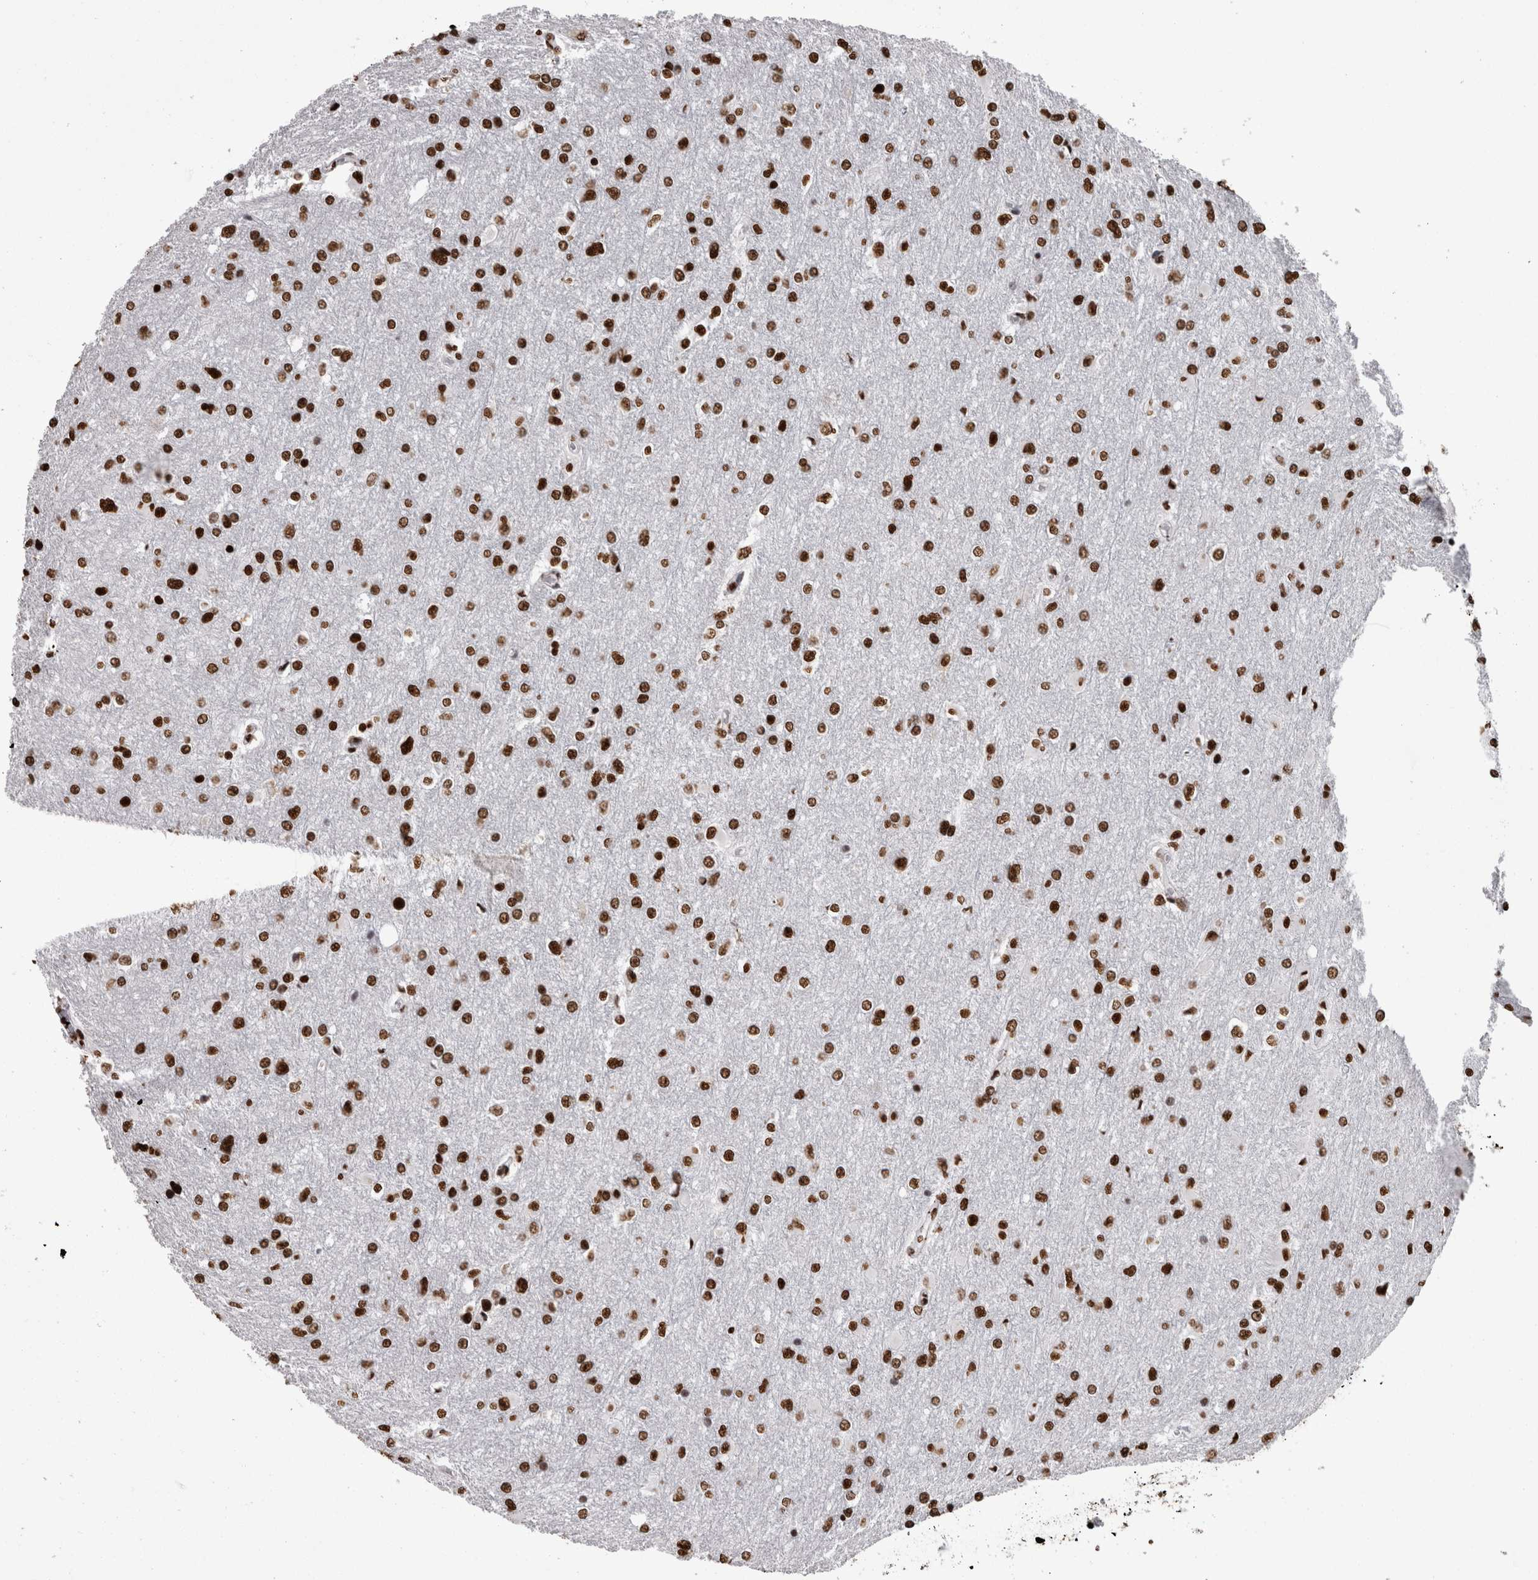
{"staining": {"intensity": "strong", "quantity": ">75%", "location": "nuclear"}, "tissue": "glioma", "cell_type": "Tumor cells", "image_type": "cancer", "snomed": [{"axis": "morphology", "description": "Glioma, malignant, High grade"}, {"axis": "topography", "description": "Cerebral cortex"}], "caption": "Protein expression by immunohistochemistry (IHC) reveals strong nuclear expression in about >75% of tumor cells in malignant glioma (high-grade).", "gene": "HNRNPM", "patient": {"sex": "female", "age": 36}}